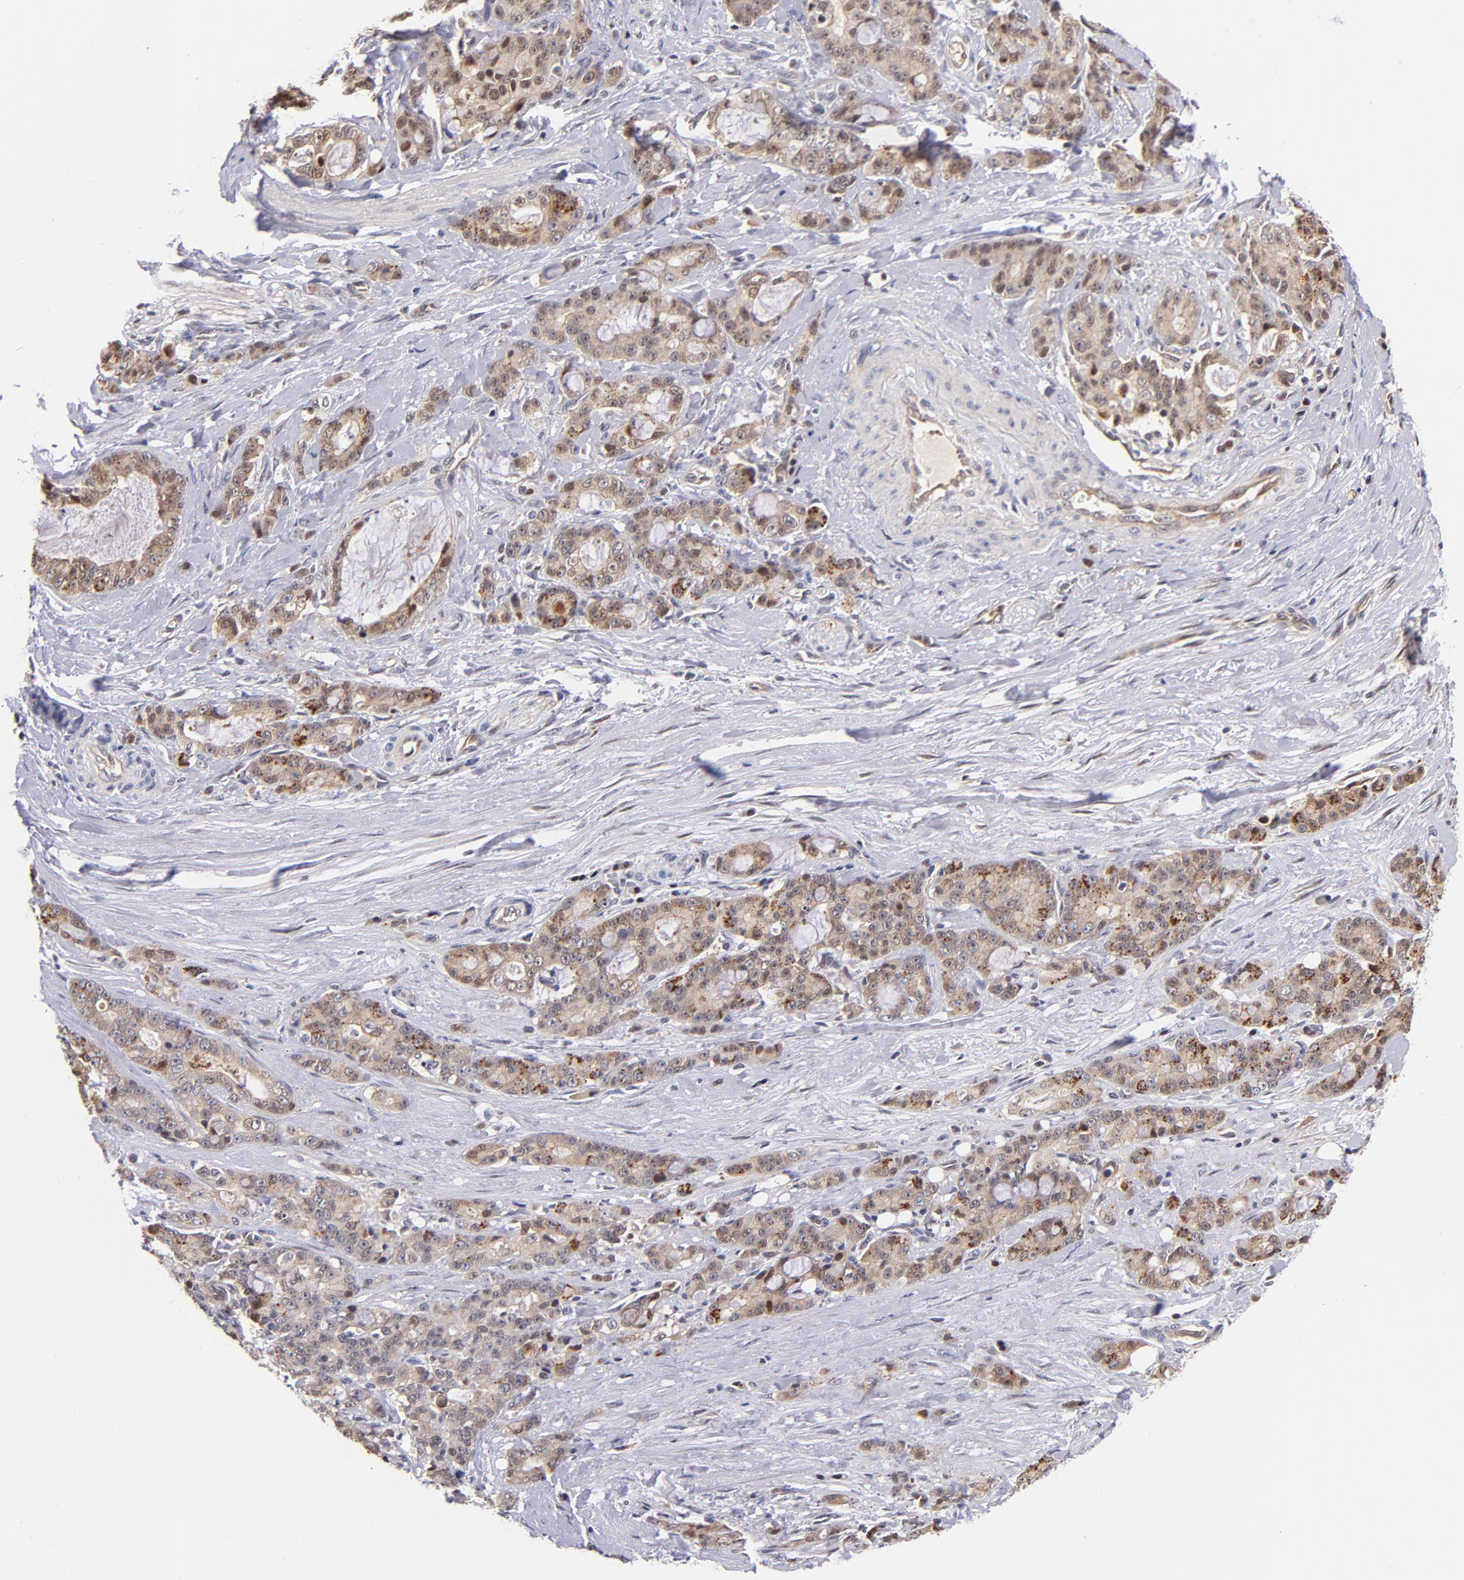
{"staining": {"intensity": "weak", "quantity": ">75%", "location": "cytoplasmic/membranous,nuclear"}, "tissue": "pancreatic cancer", "cell_type": "Tumor cells", "image_type": "cancer", "snomed": [{"axis": "morphology", "description": "Adenocarcinoma, NOS"}, {"axis": "topography", "description": "Pancreas"}], "caption": "About >75% of tumor cells in adenocarcinoma (pancreatic) show weak cytoplasmic/membranous and nuclear protein staining as visualized by brown immunohistochemical staining.", "gene": "YWHAB", "patient": {"sex": "female", "age": 73}}